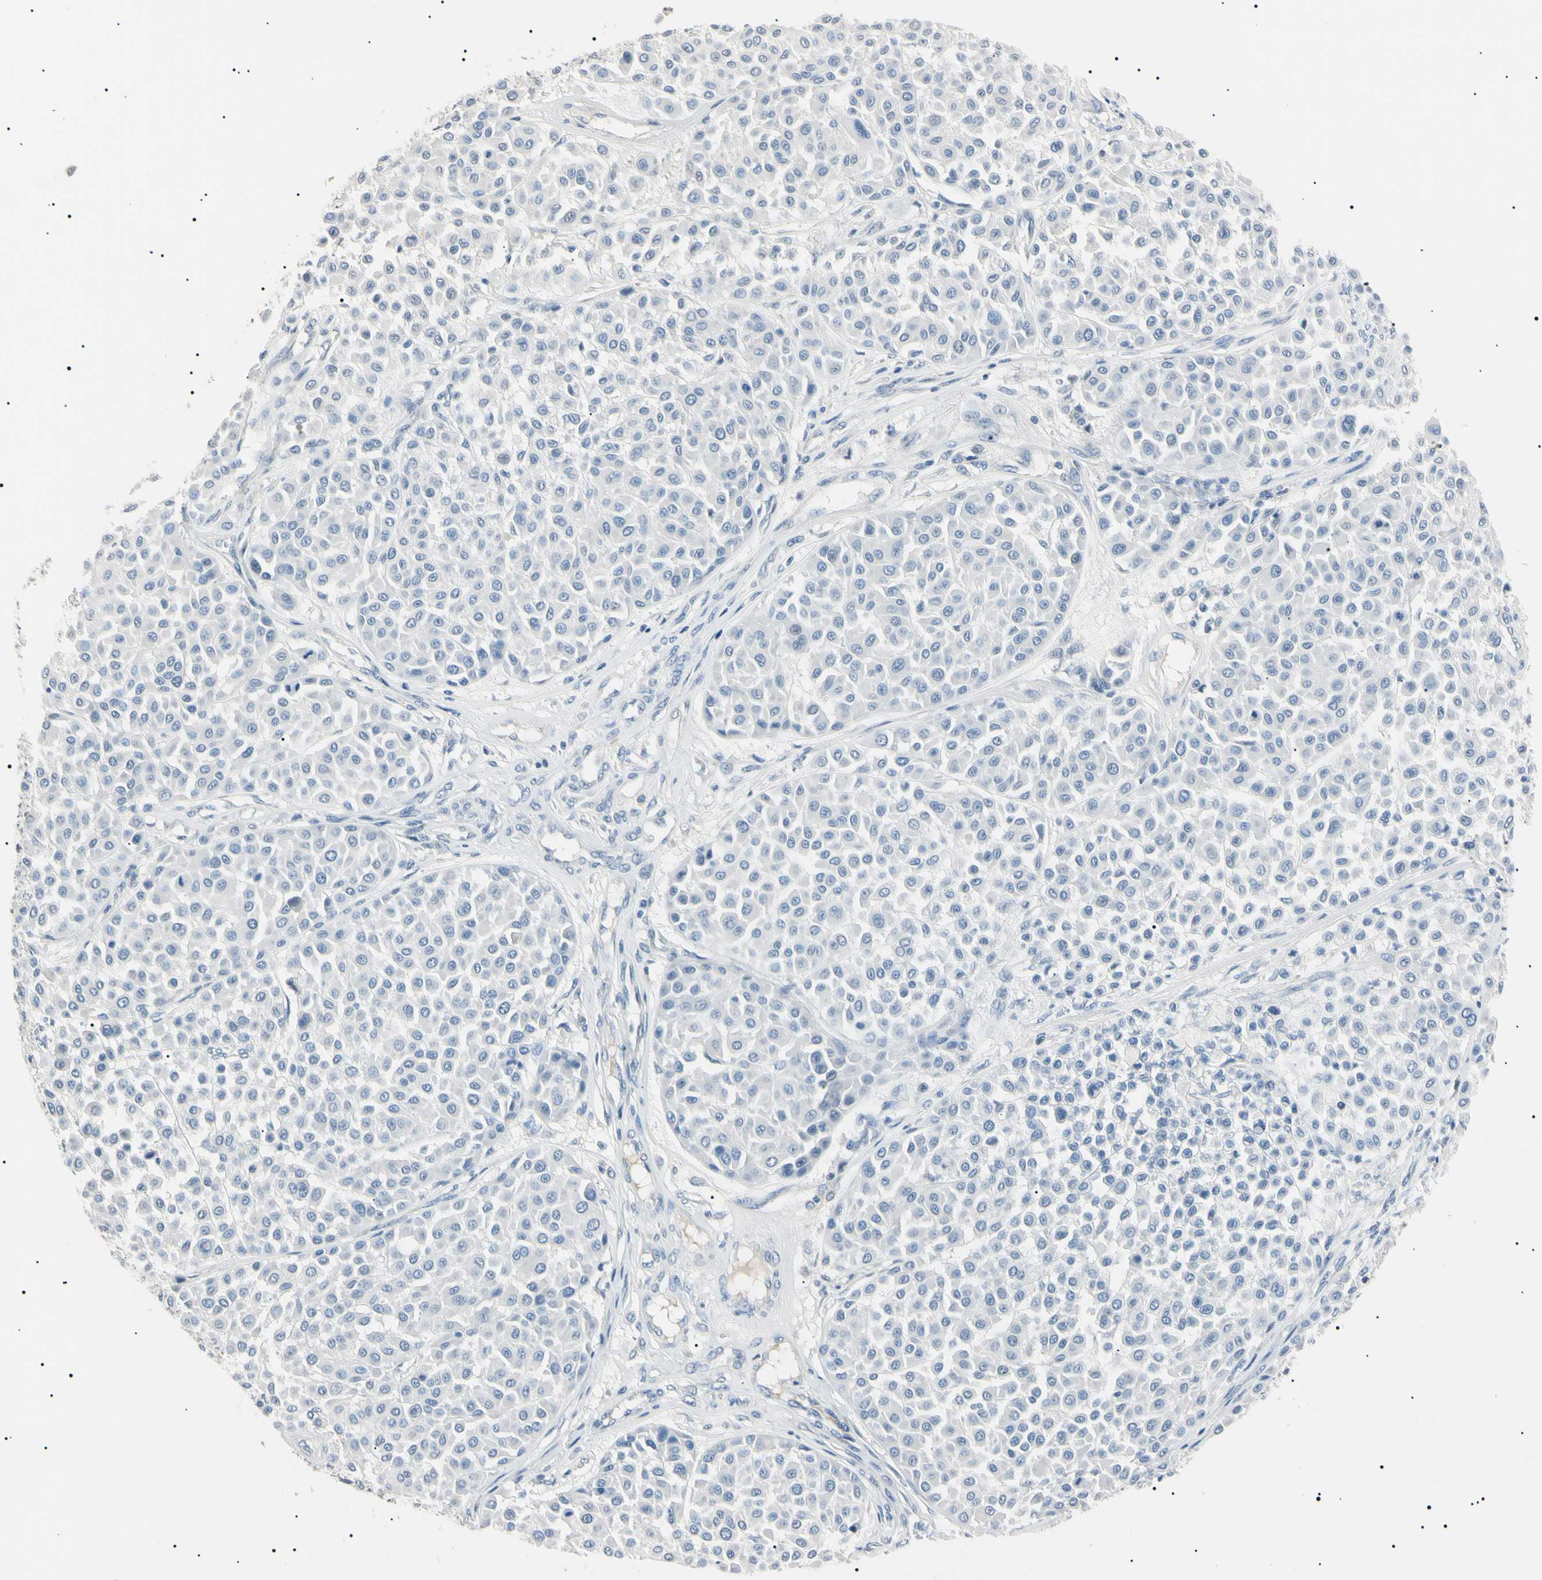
{"staining": {"intensity": "negative", "quantity": "none", "location": "none"}, "tissue": "melanoma", "cell_type": "Tumor cells", "image_type": "cancer", "snomed": [{"axis": "morphology", "description": "Malignant melanoma, Metastatic site"}, {"axis": "topography", "description": "Soft tissue"}], "caption": "The image shows no significant staining in tumor cells of malignant melanoma (metastatic site).", "gene": "CGB3", "patient": {"sex": "male", "age": 41}}